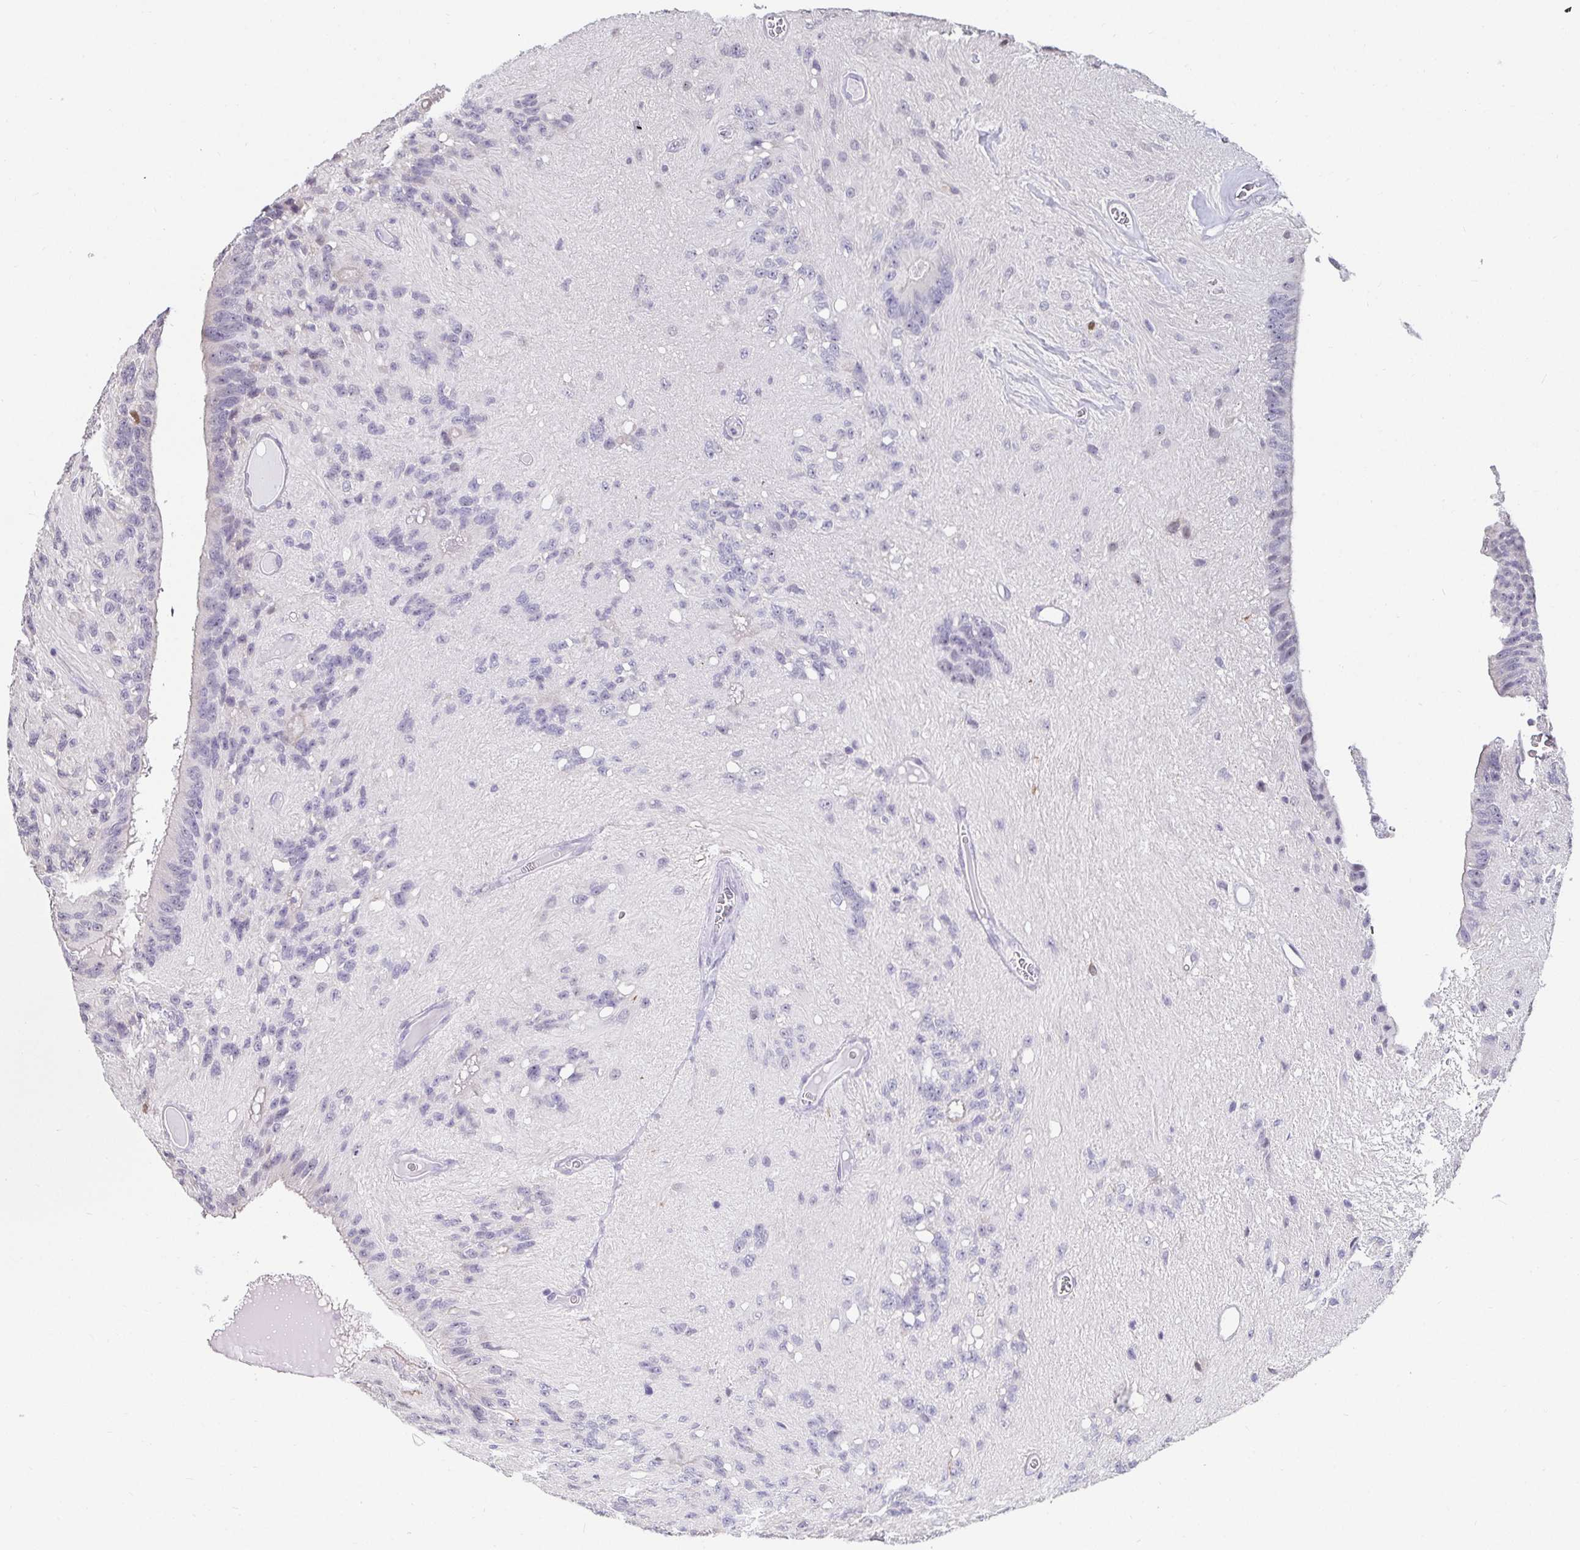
{"staining": {"intensity": "negative", "quantity": "none", "location": "none"}, "tissue": "glioma", "cell_type": "Tumor cells", "image_type": "cancer", "snomed": [{"axis": "morphology", "description": "Glioma, malignant, Low grade"}, {"axis": "topography", "description": "Brain"}], "caption": "DAB (3,3'-diaminobenzidine) immunohistochemical staining of human malignant low-grade glioma shows no significant staining in tumor cells. (DAB IHC with hematoxylin counter stain).", "gene": "ANLN", "patient": {"sex": "male", "age": 31}}